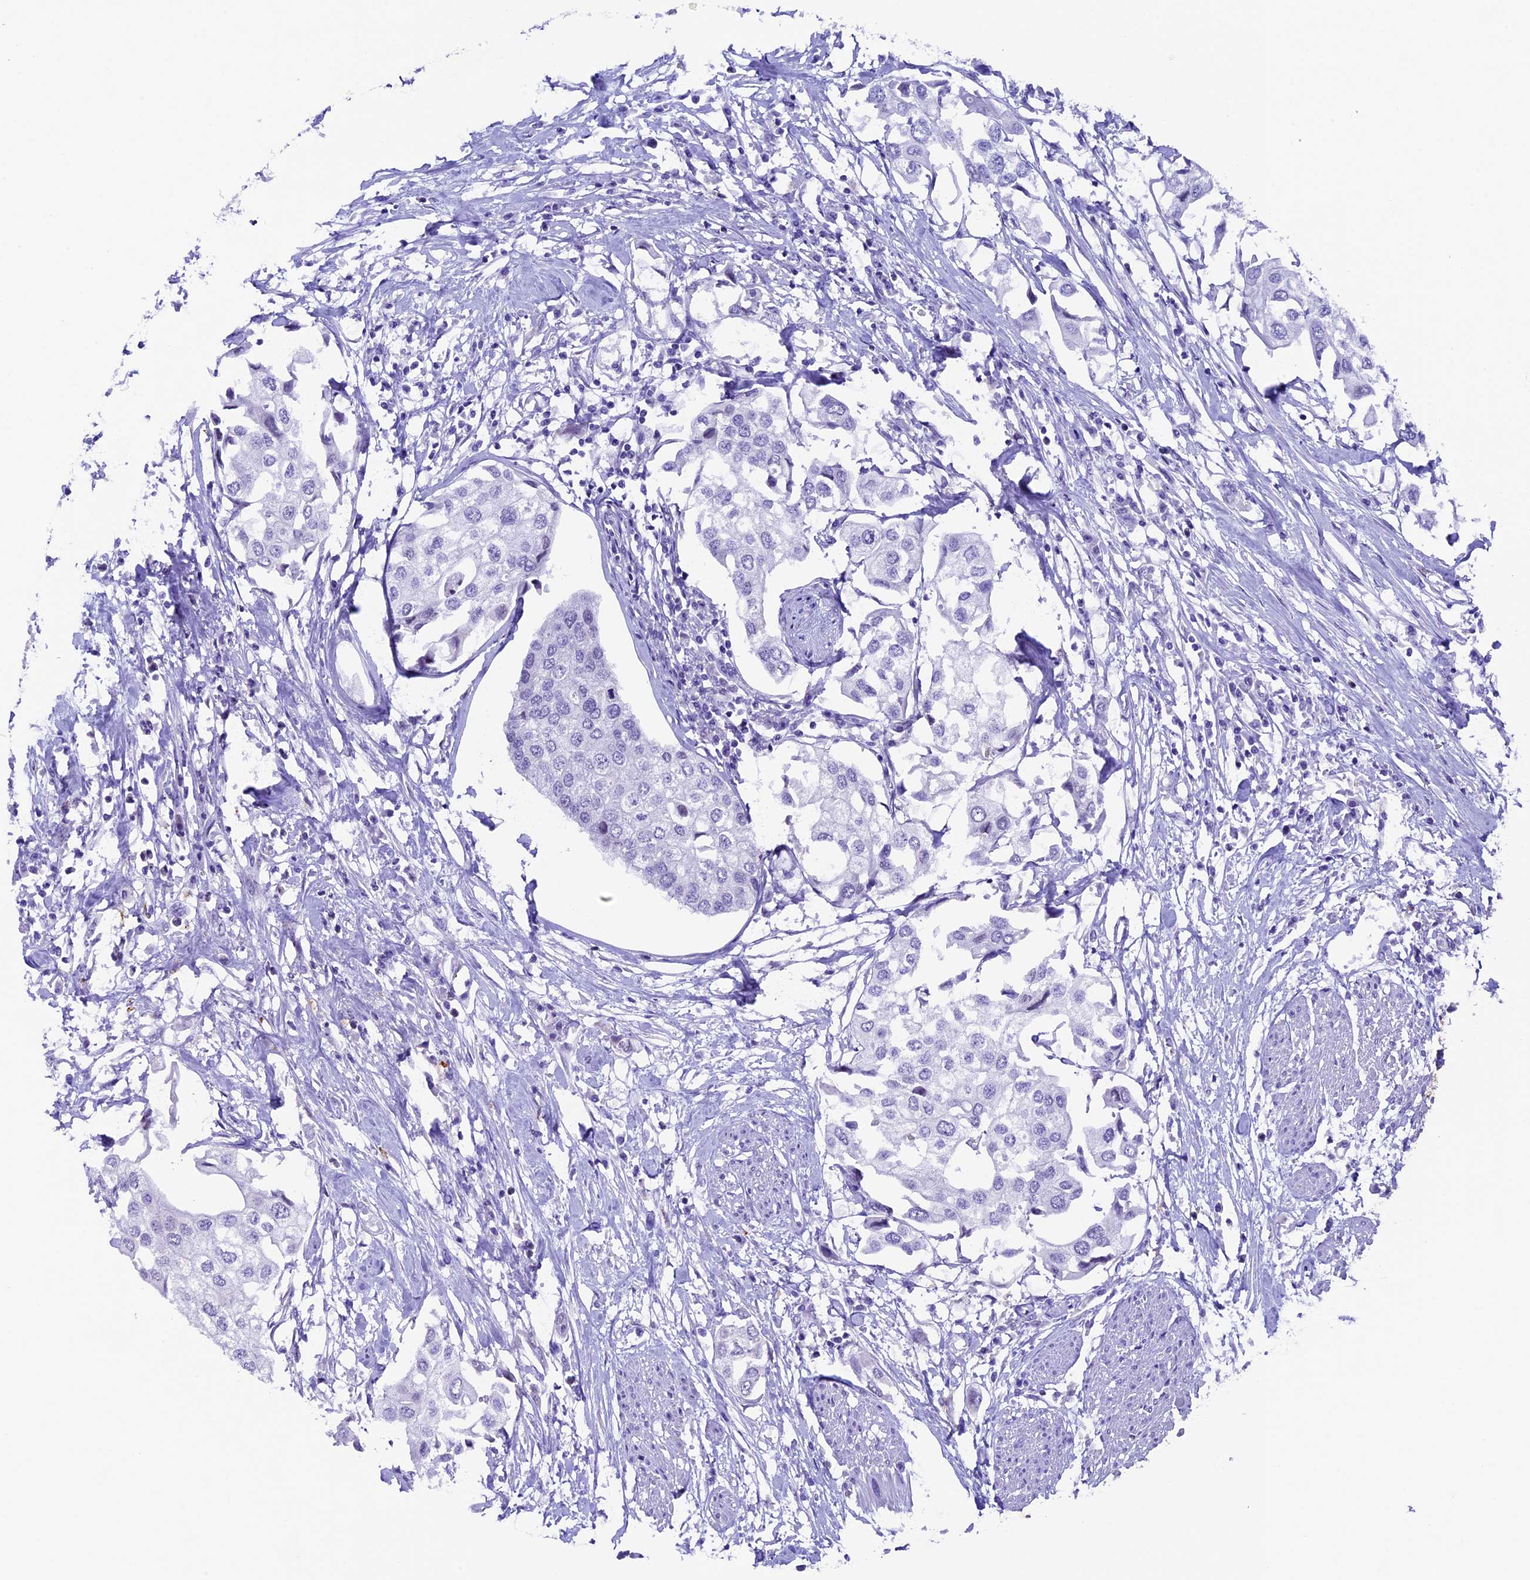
{"staining": {"intensity": "negative", "quantity": "none", "location": "none"}, "tissue": "urothelial cancer", "cell_type": "Tumor cells", "image_type": "cancer", "snomed": [{"axis": "morphology", "description": "Urothelial carcinoma, High grade"}, {"axis": "topography", "description": "Urinary bladder"}], "caption": "DAB immunohistochemical staining of human urothelial carcinoma (high-grade) displays no significant expression in tumor cells.", "gene": "TFAM", "patient": {"sex": "male", "age": 64}}